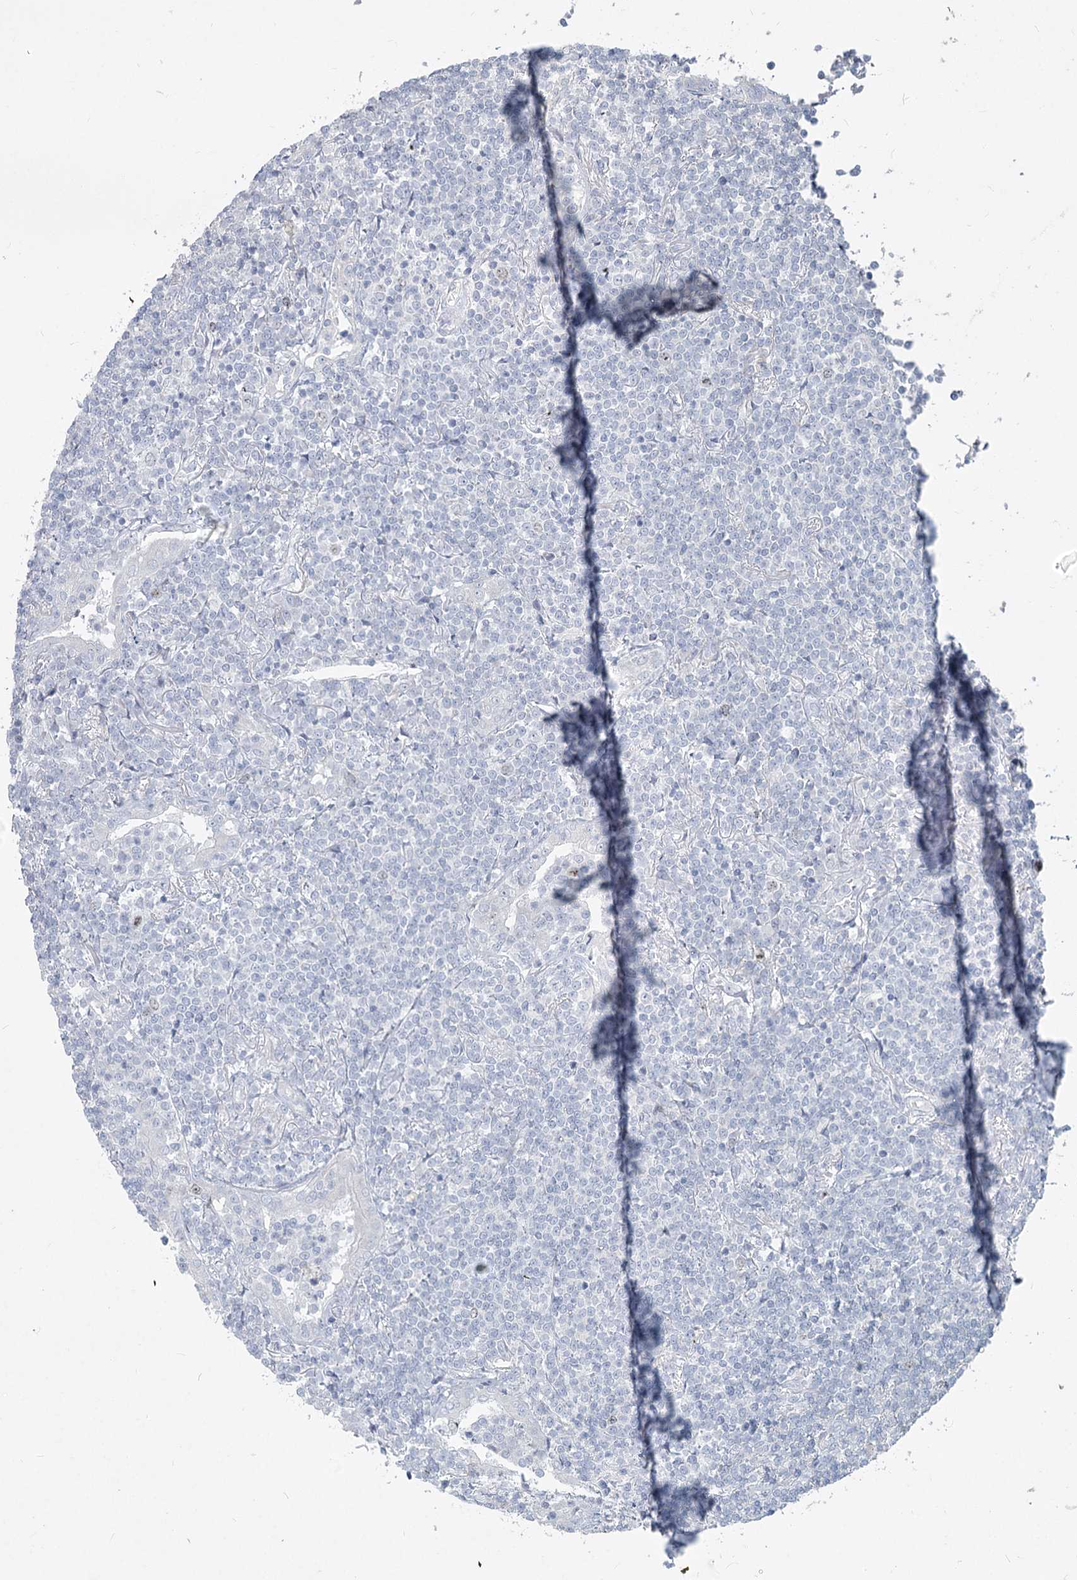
{"staining": {"intensity": "negative", "quantity": "none", "location": "none"}, "tissue": "lymphoma", "cell_type": "Tumor cells", "image_type": "cancer", "snomed": [{"axis": "morphology", "description": "Malignant lymphoma, non-Hodgkin's type, Low grade"}, {"axis": "topography", "description": "Lung"}], "caption": "There is no significant staining in tumor cells of lymphoma.", "gene": "ABITRAM", "patient": {"sex": "female", "age": 71}}